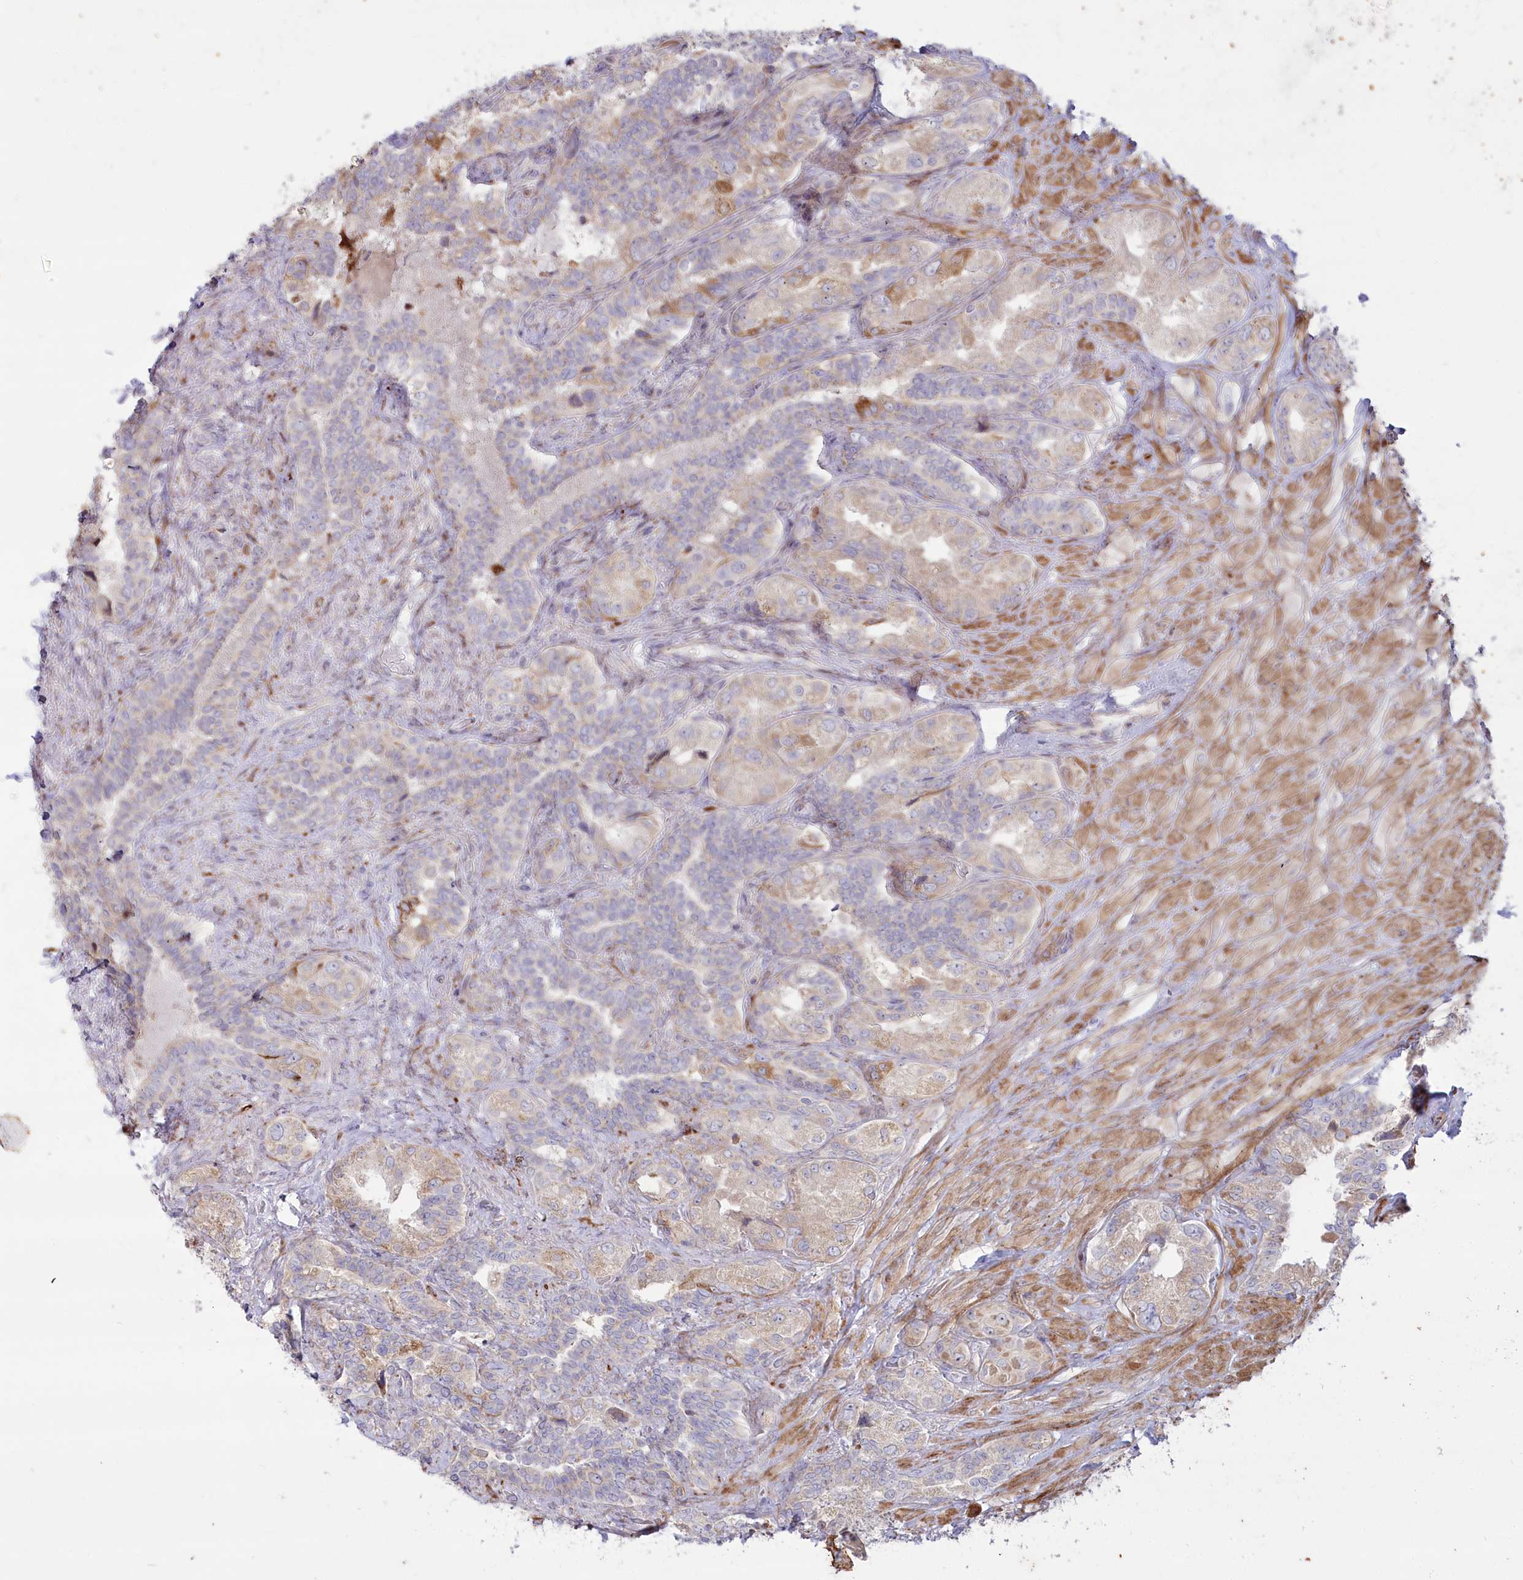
{"staining": {"intensity": "moderate", "quantity": "<25%", "location": "cytoplasmic/membranous"}, "tissue": "seminal vesicle", "cell_type": "Glandular cells", "image_type": "normal", "snomed": [{"axis": "morphology", "description": "Normal tissue, NOS"}, {"axis": "topography", "description": "Seminal veicle"}, {"axis": "topography", "description": "Peripheral nerve tissue"}], "caption": "An IHC photomicrograph of benign tissue is shown. Protein staining in brown highlights moderate cytoplasmic/membranous positivity in seminal vesicle within glandular cells. (DAB (3,3'-diaminobenzidine) IHC, brown staining for protein, blue staining for nuclei).", "gene": "MTG1", "patient": {"sex": "male", "age": 67}}